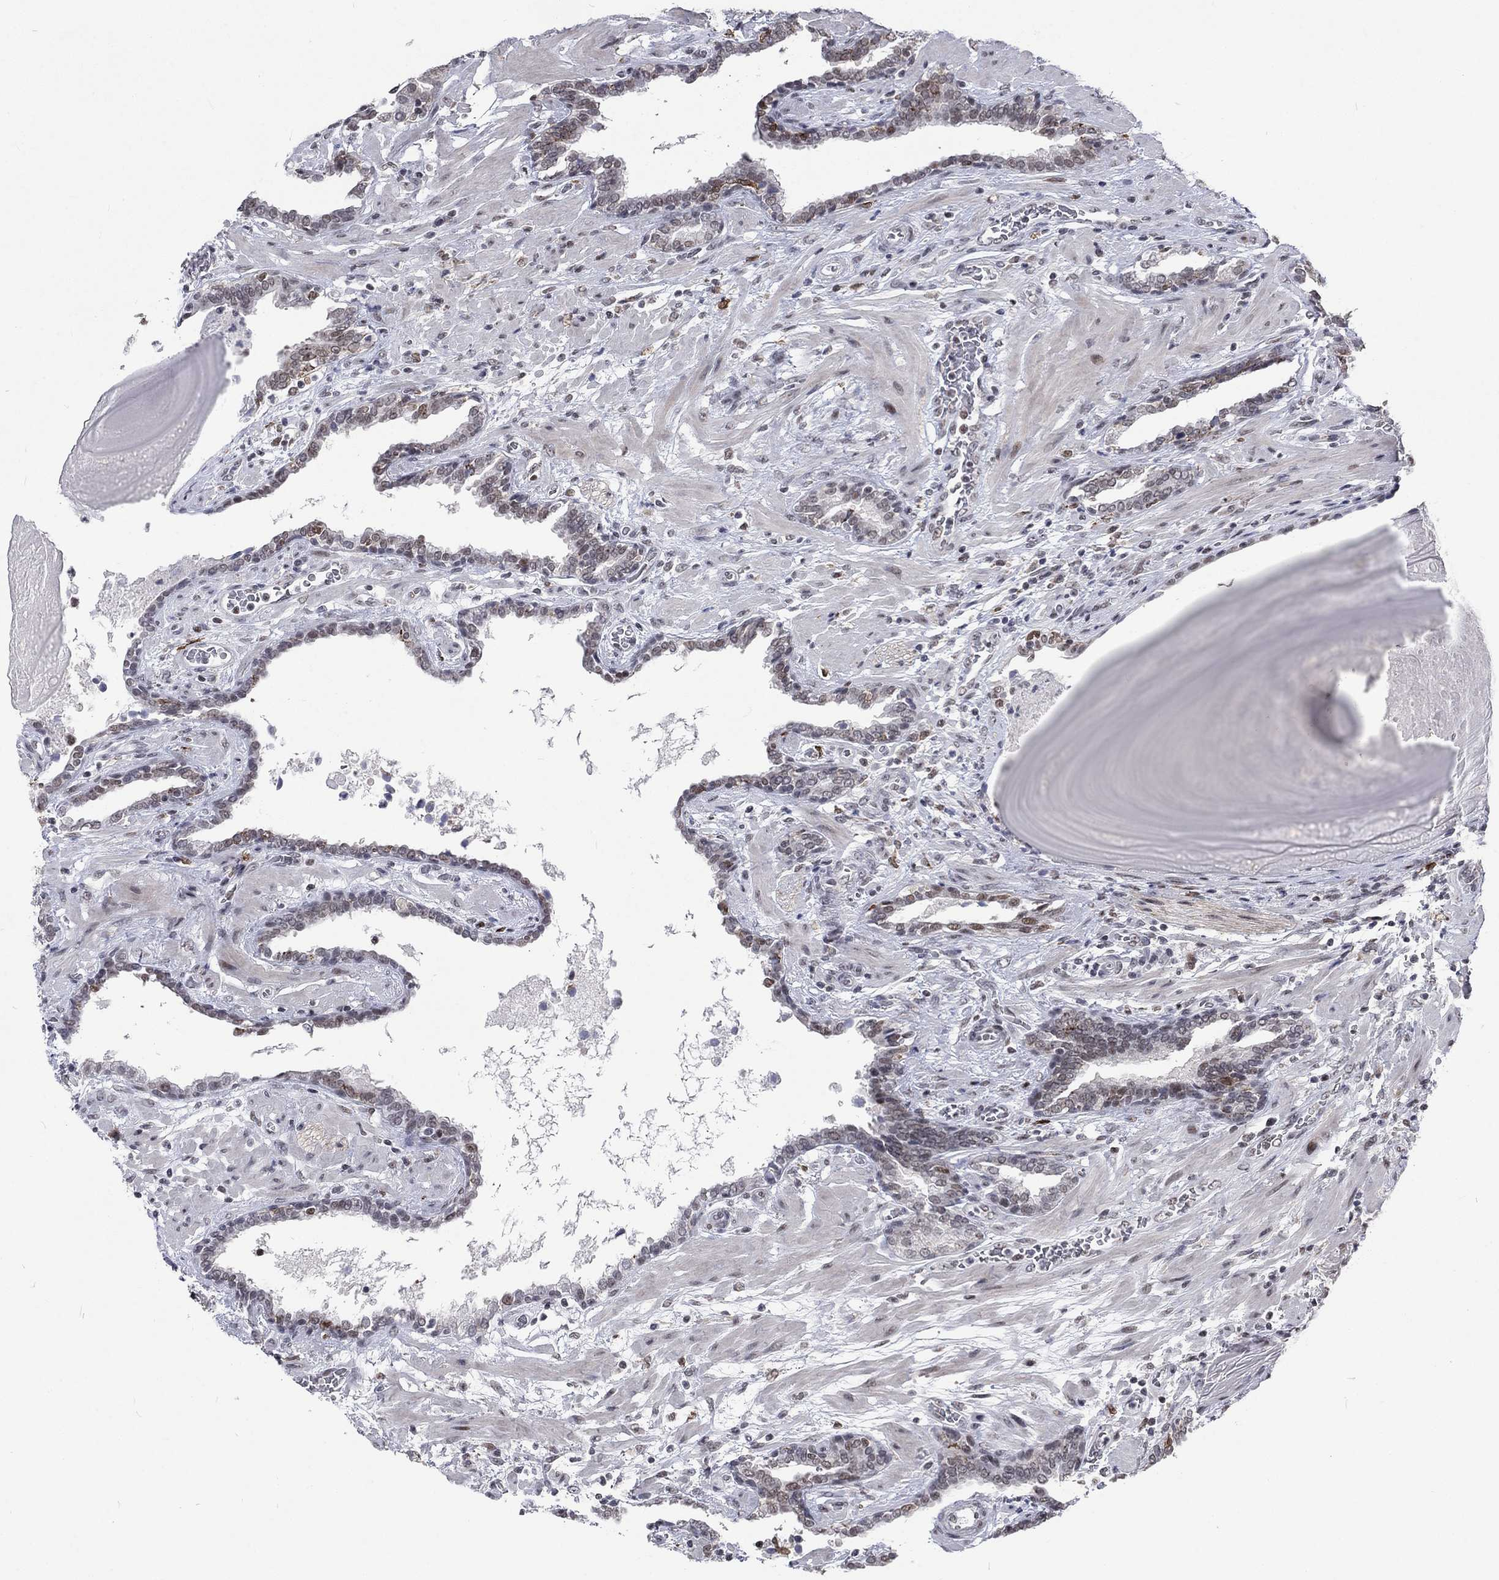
{"staining": {"intensity": "weak", "quantity": "25%-75%", "location": "nuclear"}, "tissue": "prostate cancer", "cell_type": "Tumor cells", "image_type": "cancer", "snomed": [{"axis": "morphology", "description": "Adenocarcinoma, Low grade"}, {"axis": "topography", "description": "Prostate"}], "caption": "Prostate cancer (low-grade adenocarcinoma) tissue reveals weak nuclear expression in approximately 25%-75% of tumor cells, visualized by immunohistochemistry.", "gene": "HCFC1", "patient": {"sex": "male", "age": 69}}